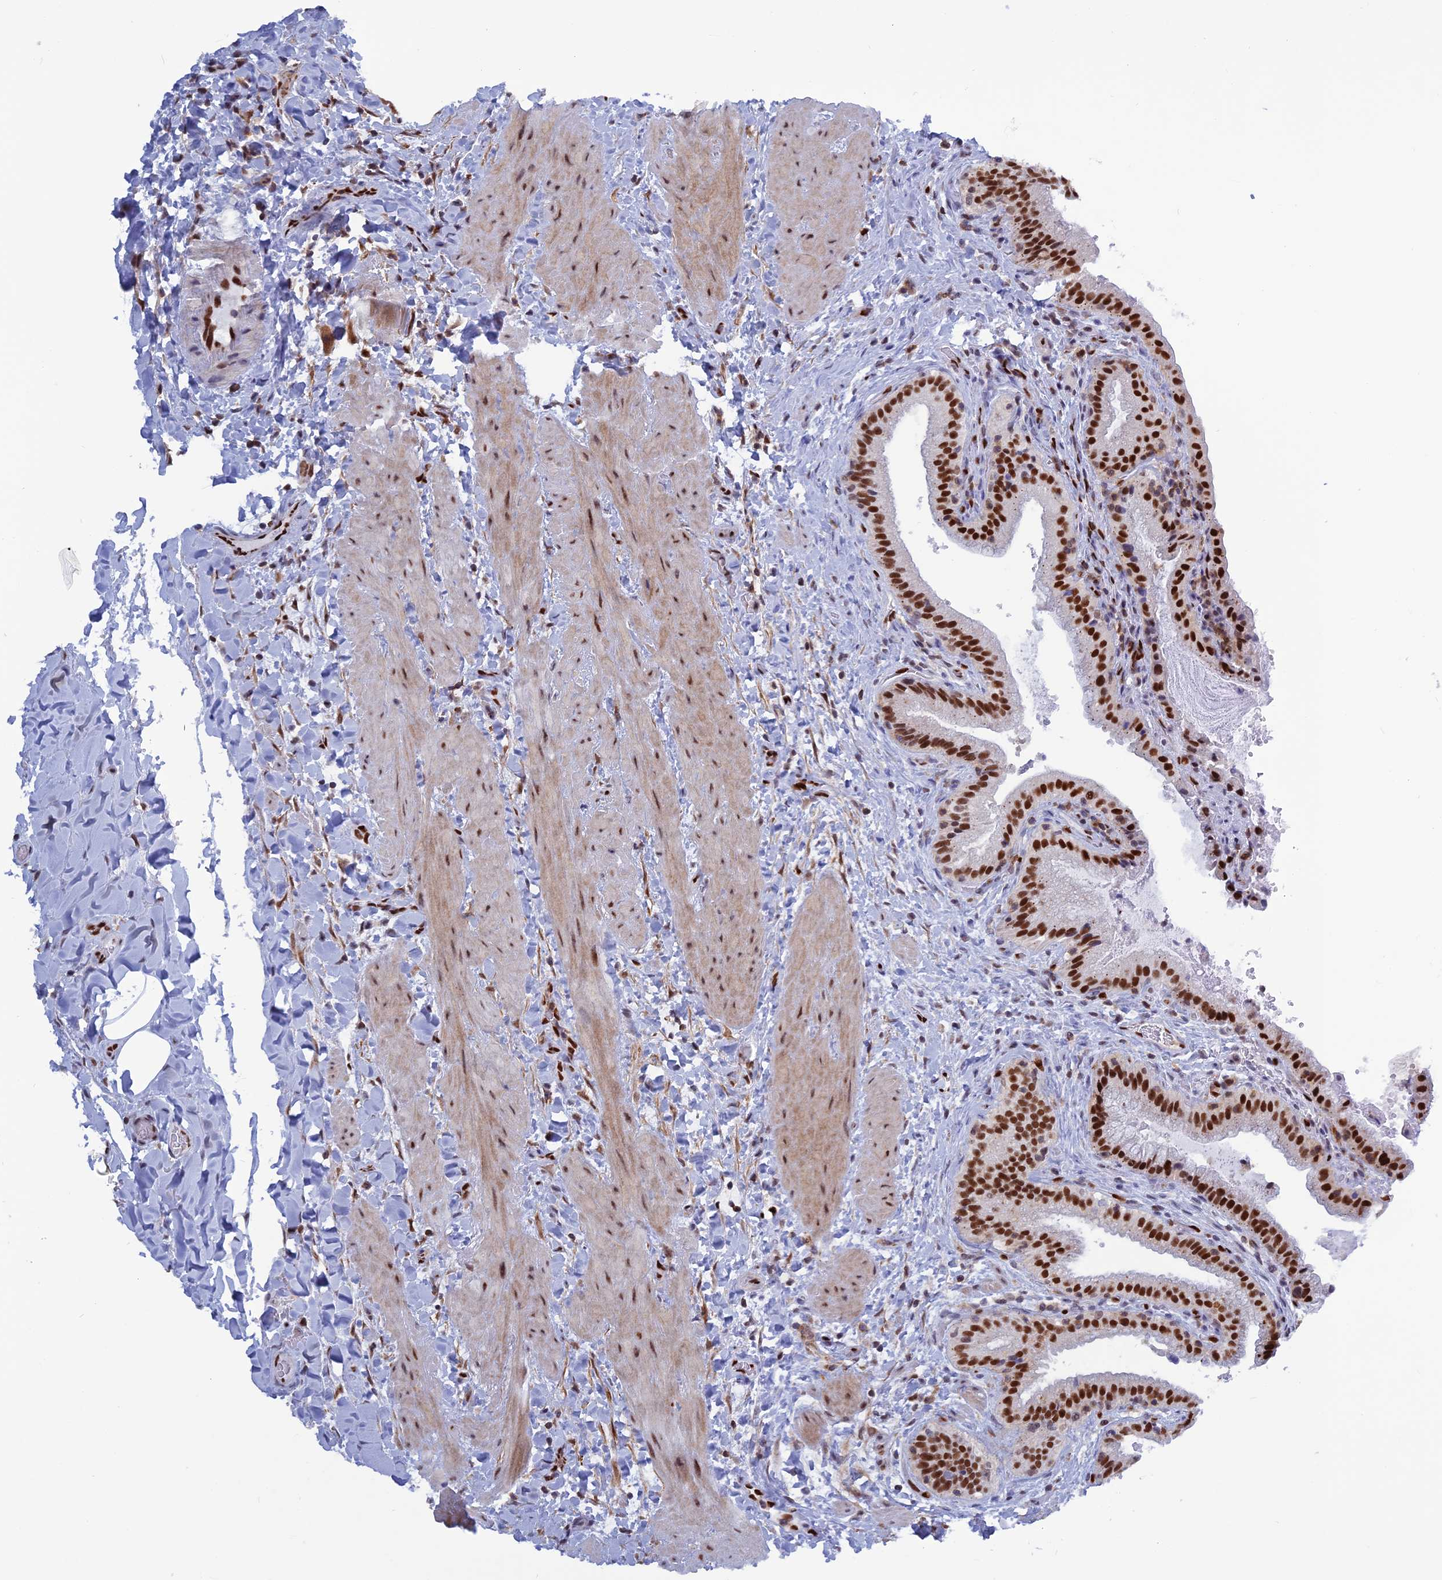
{"staining": {"intensity": "strong", "quantity": ">75%", "location": "nuclear"}, "tissue": "gallbladder", "cell_type": "Glandular cells", "image_type": "normal", "snomed": [{"axis": "morphology", "description": "Normal tissue, NOS"}, {"axis": "topography", "description": "Gallbladder"}], "caption": "Glandular cells display strong nuclear expression in approximately >75% of cells in normal gallbladder. (DAB IHC with brightfield microscopy, high magnification).", "gene": "NOL4L", "patient": {"sex": "male", "age": 24}}